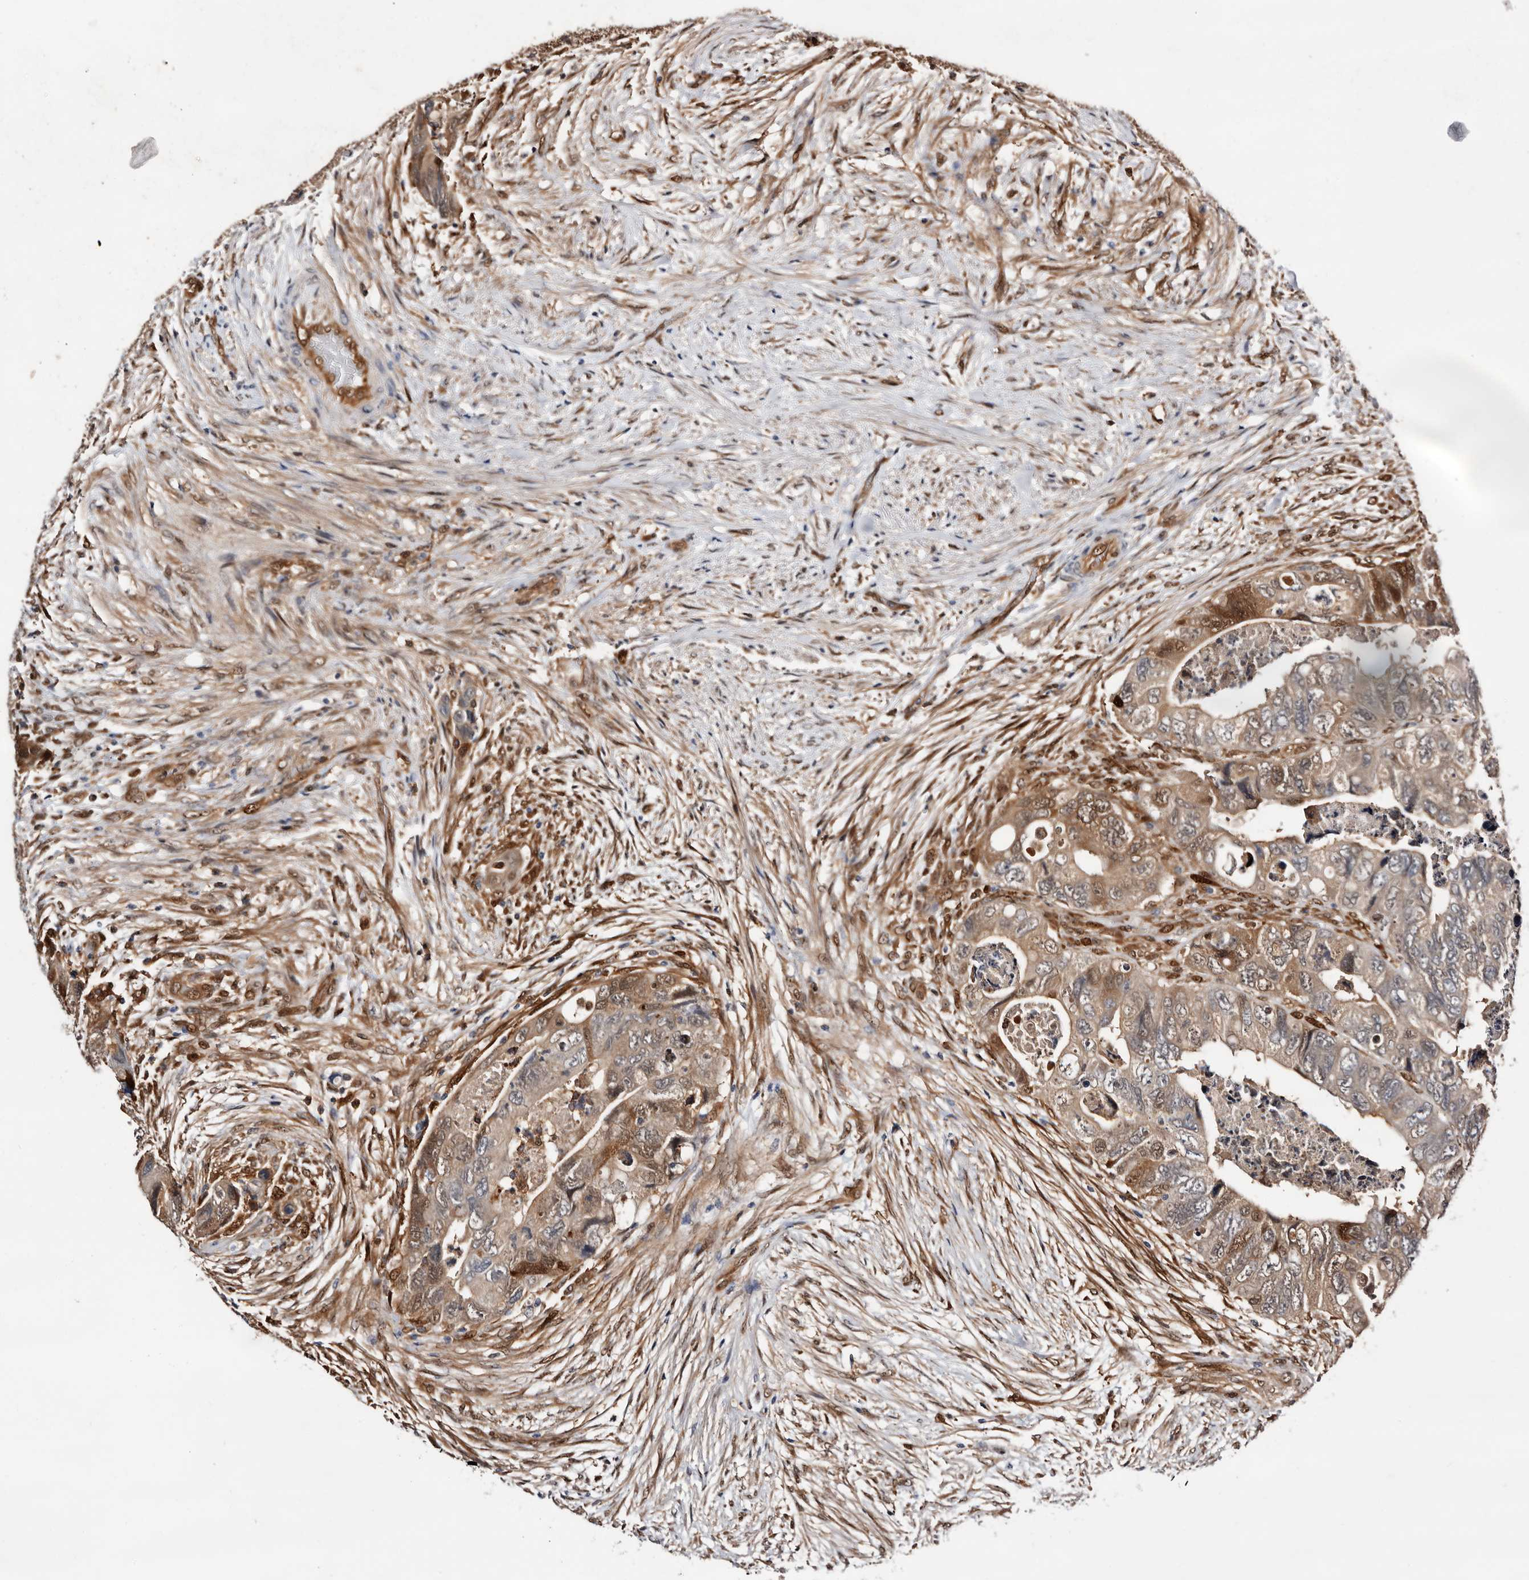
{"staining": {"intensity": "moderate", "quantity": "25%-75%", "location": "cytoplasmic/membranous,nuclear"}, "tissue": "colorectal cancer", "cell_type": "Tumor cells", "image_type": "cancer", "snomed": [{"axis": "morphology", "description": "Adenocarcinoma, NOS"}, {"axis": "topography", "description": "Rectum"}], "caption": "An IHC micrograph of tumor tissue is shown. Protein staining in brown shows moderate cytoplasmic/membranous and nuclear positivity in adenocarcinoma (colorectal) within tumor cells.", "gene": "TP53I3", "patient": {"sex": "male", "age": 63}}